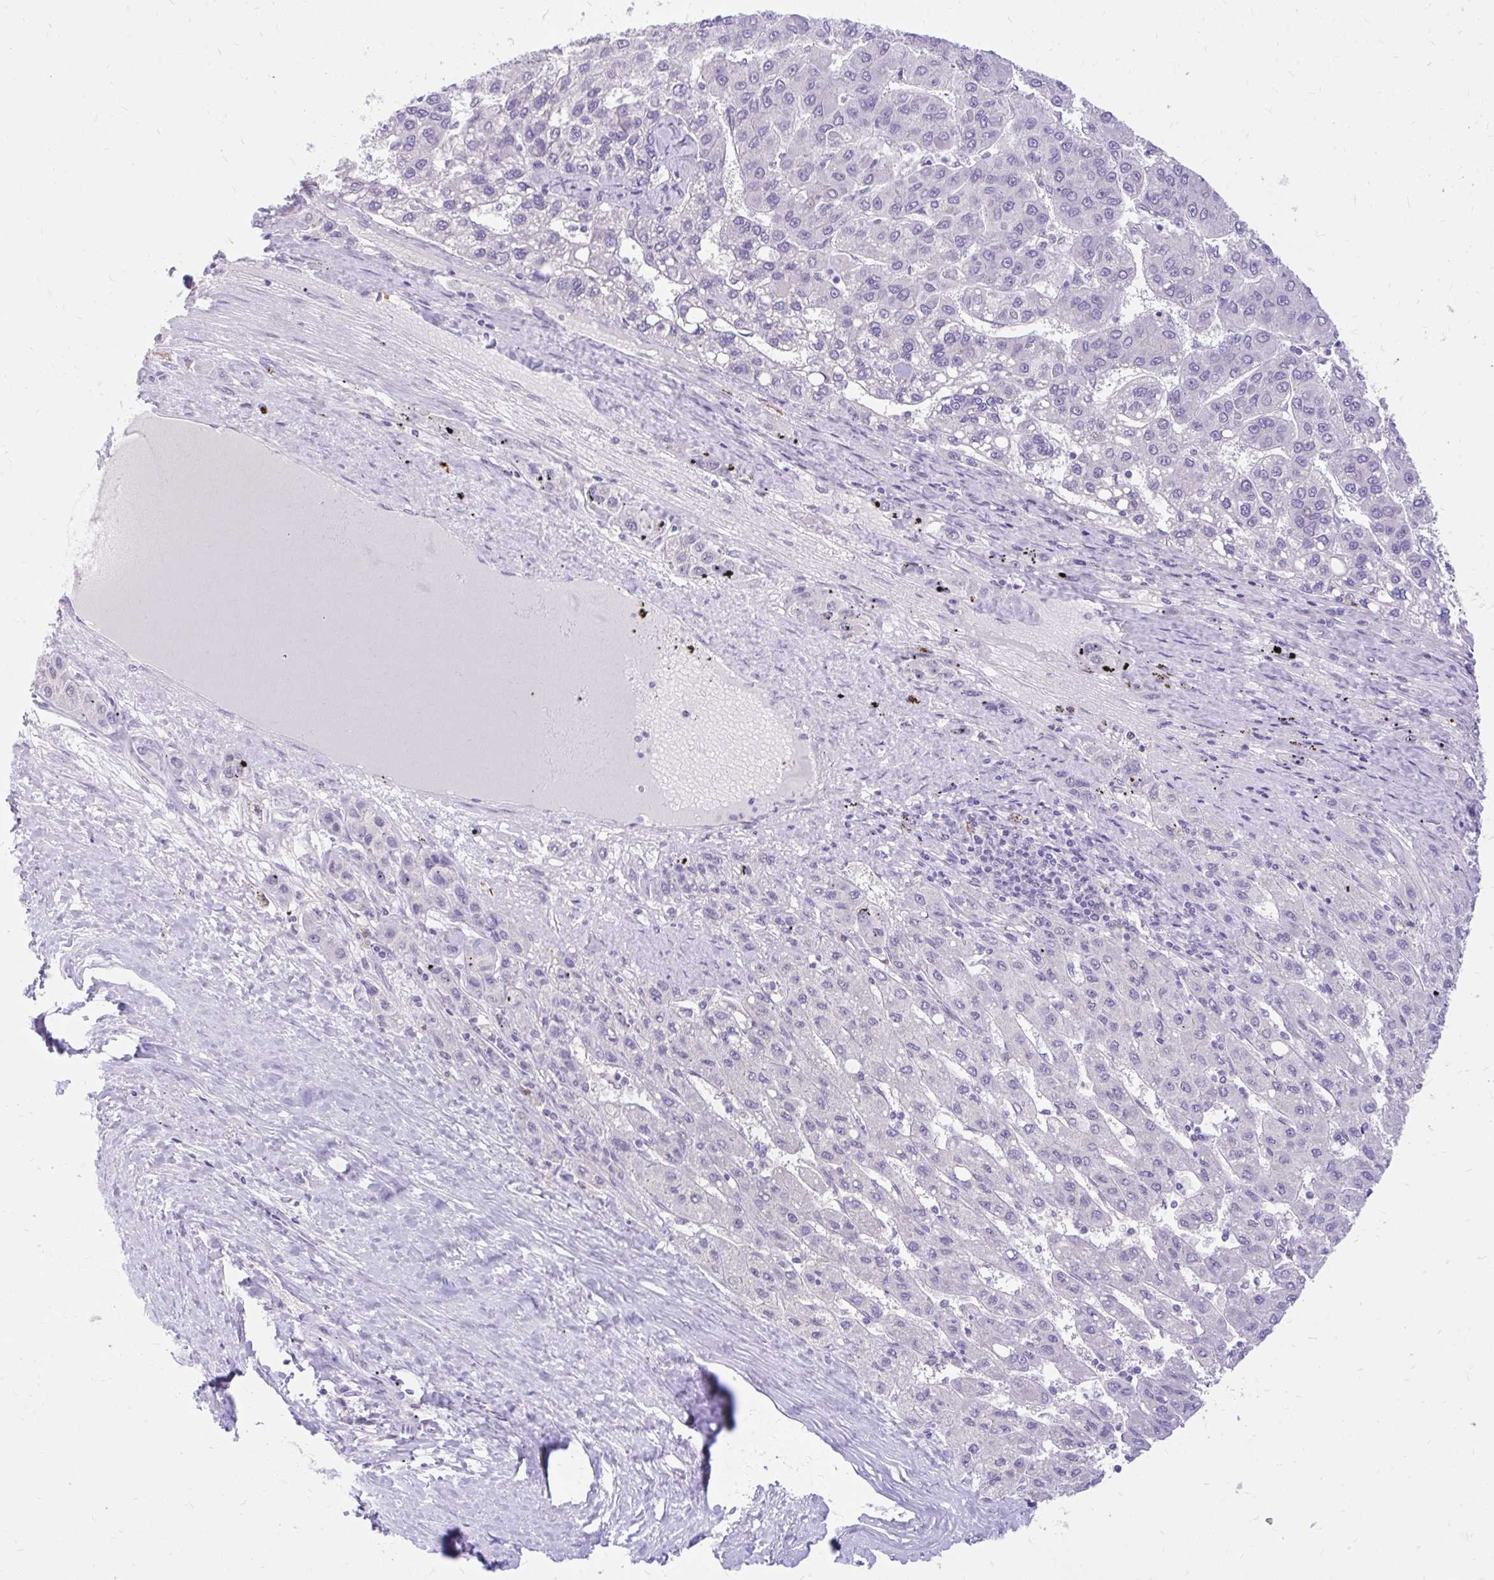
{"staining": {"intensity": "negative", "quantity": "none", "location": "none"}, "tissue": "liver cancer", "cell_type": "Tumor cells", "image_type": "cancer", "snomed": [{"axis": "morphology", "description": "Carcinoma, Hepatocellular, NOS"}, {"axis": "topography", "description": "Liver"}], "caption": "The immunohistochemistry (IHC) photomicrograph has no significant positivity in tumor cells of liver cancer (hepatocellular carcinoma) tissue.", "gene": "GLB1L2", "patient": {"sex": "female", "age": 82}}